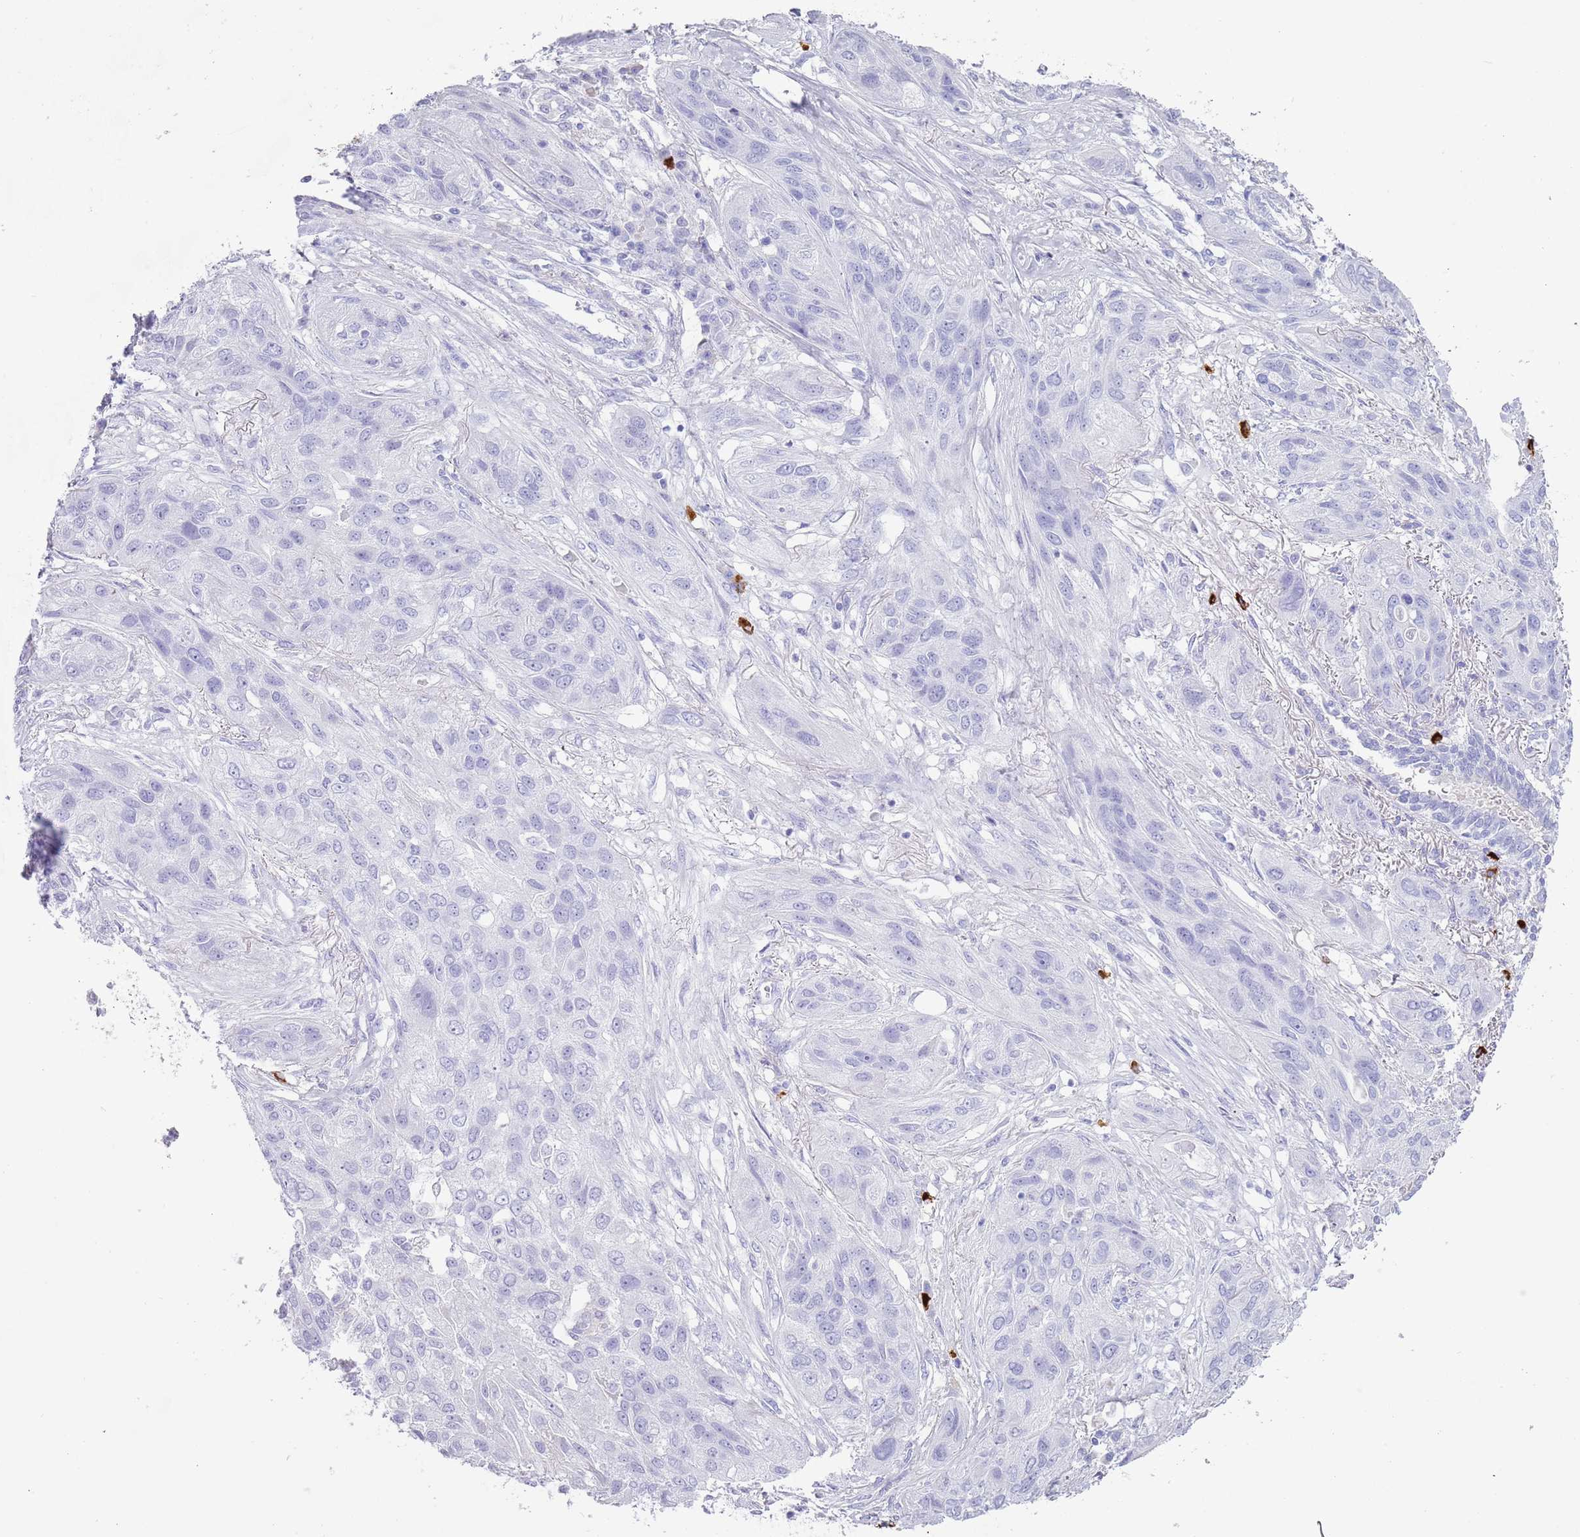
{"staining": {"intensity": "negative", "quantity": "none", "location": "none"}, "tissue": "lung cancer", "cell_type": "Tumor cells", "image_type": "cancer", "snomed": [{"axis": "morphology", "description": "Squamous cell carcinoma, NOS"}, {"axis": "topography", "description": "Lung"}], "caption": "This histopathology image is of lung squamous cell carcinoma stained with immunohistochemistry to label a protein in brown with the nuclei are counter-stained blue. There is no staining in tumor cells.", "gene": "MYADML2", "patient": {"sex": "female", "age": 70}}